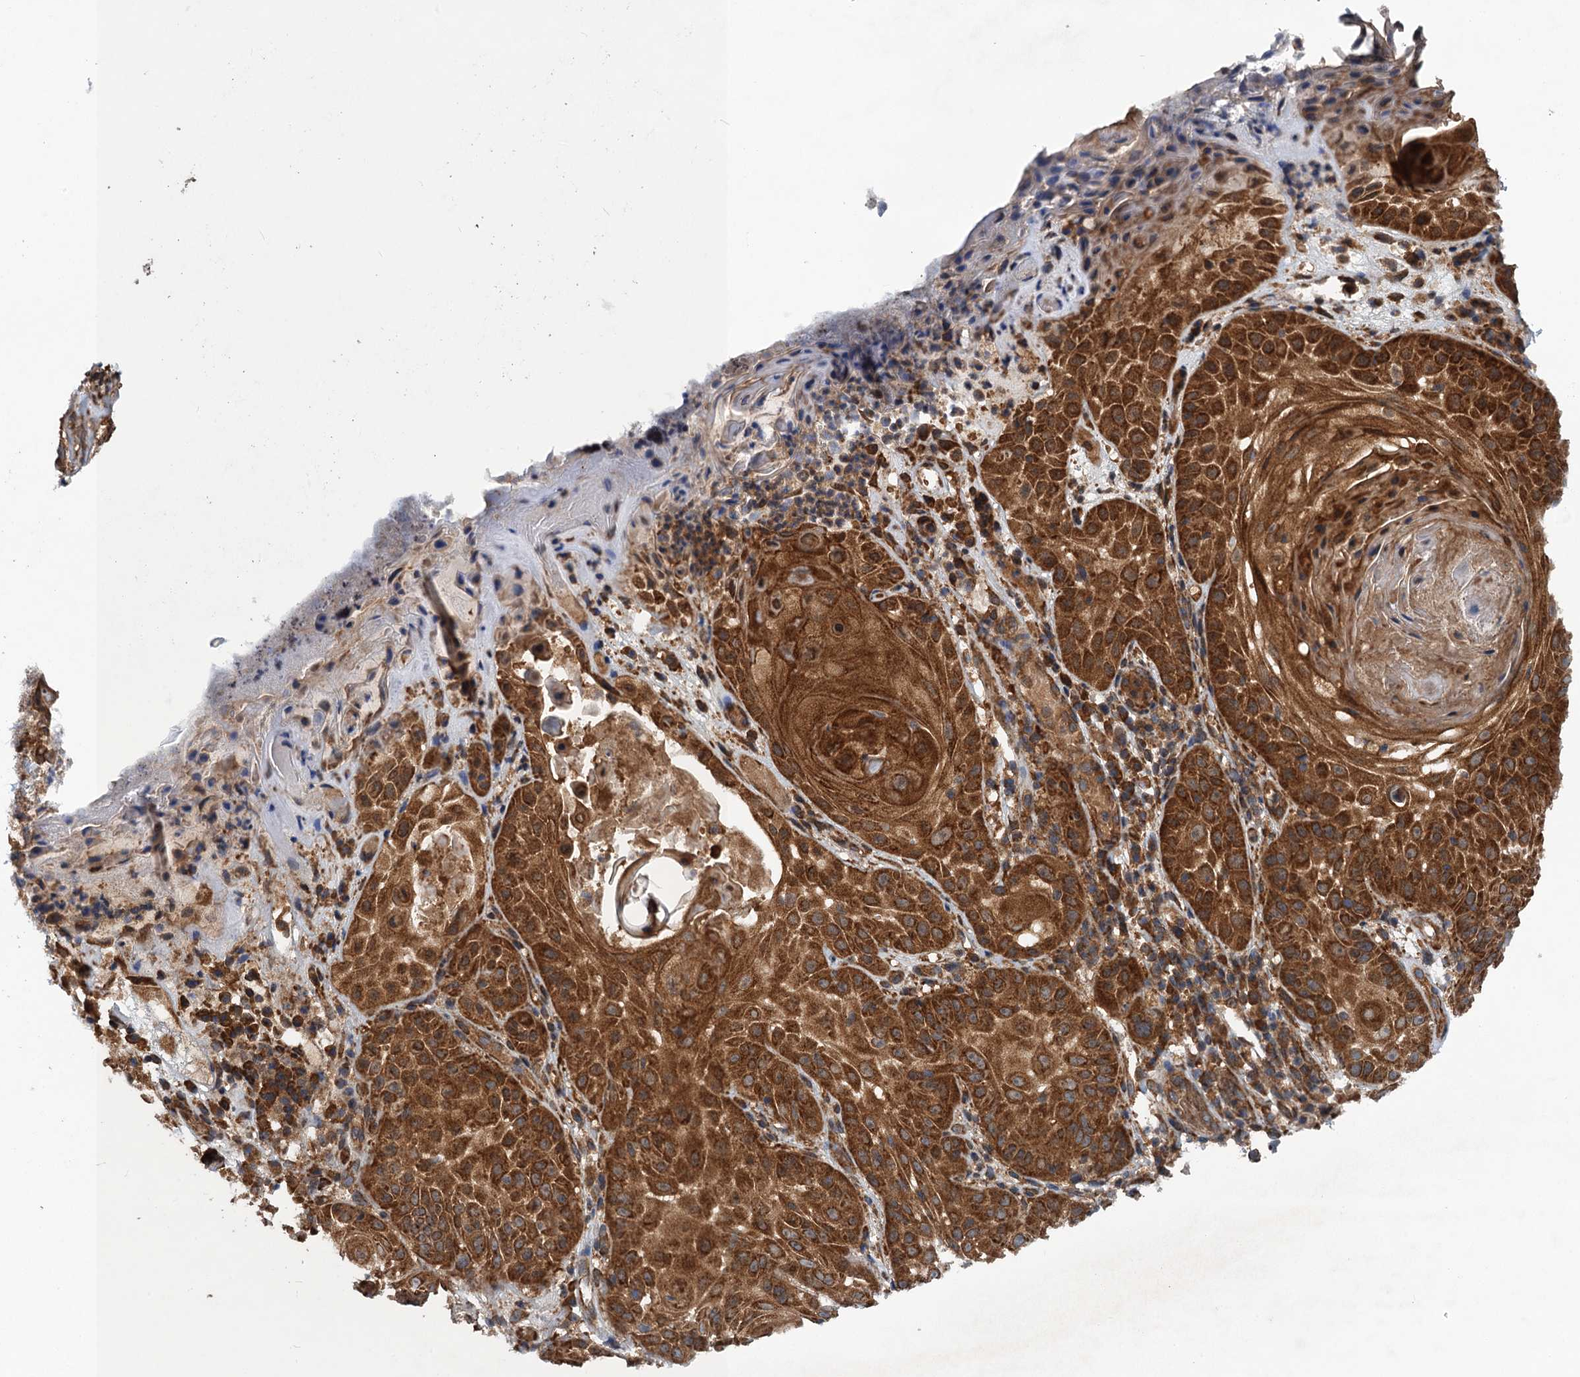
{"staining": {"intensity": "strong", "quantity": ">75%", "location": "cytoplasmic/membranous"}, "tissue": "skin cancer", "cell_type": "Tumor cells", "image_type": "cancer", "snomed": [{"axis": "morphology", "description": "Normal tissue, NOS"}, {"axis": "morphology", "description": "Basal cell carcinoma"}, {"axis": "topography", "description": "Skin"}], "caption": "IHC of human skin basal cell carcinoma shows high levels of strong cytoplasmic/membranous staining in approximately >75% of tumor cells. Nuclei are stained in blue.", "gene": "MDM1", "patient": {"sex": "male", "age": 93}}